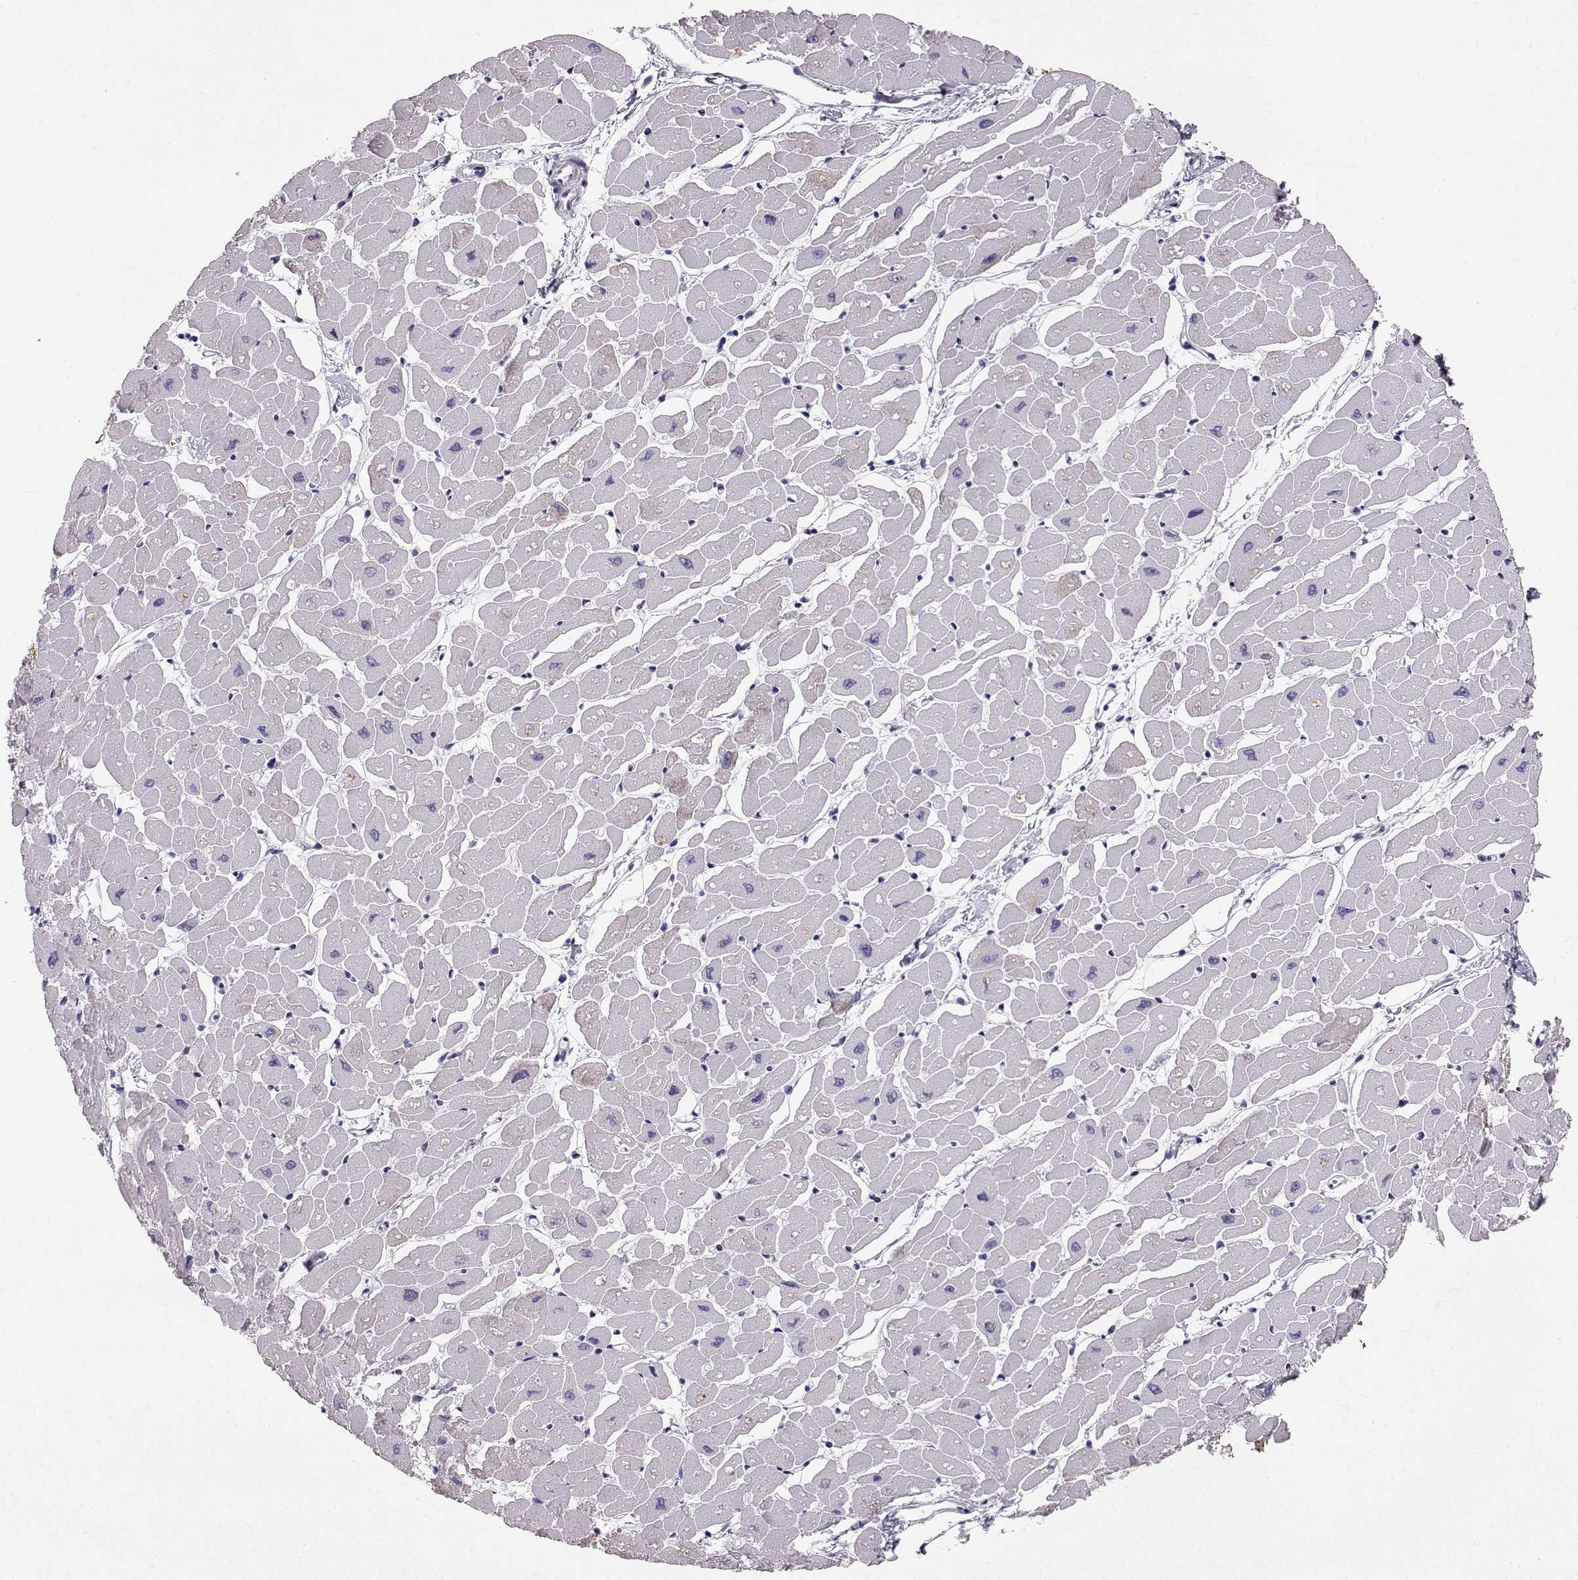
{"staining": {"intensity": "negative", "quantity": "none", "location": "none"}, "tissue": "heart muscle", "cell_type": "Cardiomyocytes", "image_type": "normal", "snomed": [{"axis": "morphology", "description": "Normal tissue, NOS"}, {"axis": "topography", "description": "Heart"}], "caption": "This photomicrograph is of benign heart muscle stained with immunohistochemistry to label a protein in brown with the nuclei are counter-stained blue. There is no positivity in cardiomyocytes.", "gene": "RD3", "patient": {"sex": "male", "age": 57}}